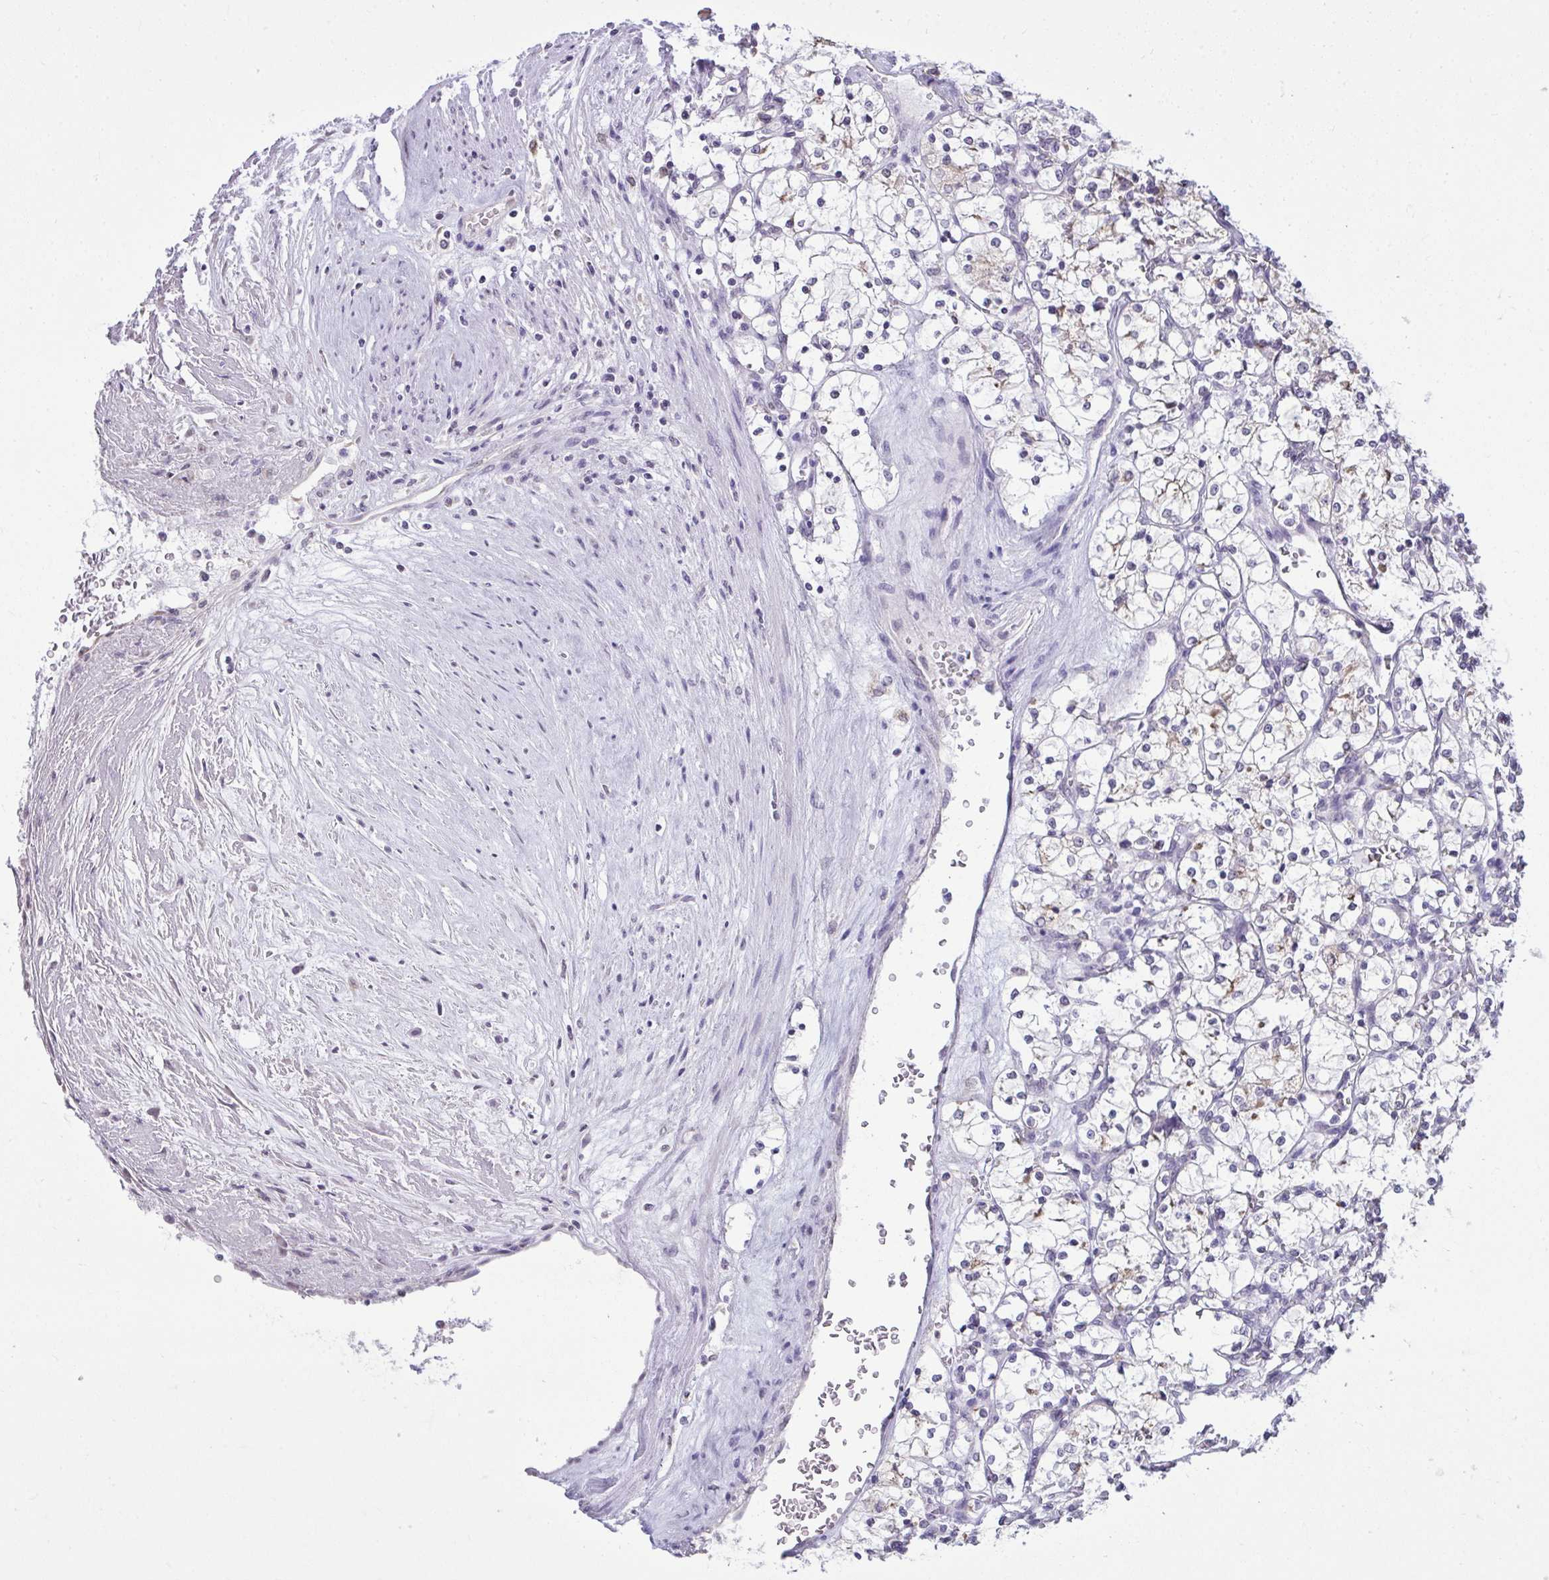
{"staining": {"intensity": "weak", "quantity": "<25%", "location": "cytoplasmic/membranous"}, "tissue": "renal cancer", "cell_type": "Tumor cells", "image_type": "cancer", "snomed": [{"axis": "morphology", "description": "Adenocarcinoma, NOS"}, {"axis": "topography", "description": "Kidney"}], "caption": "This is an immunohistochemistry histopathology image of human renal cancer (adenocarcinoma). There is no positivity in tumor cells.", "gene": "NPPA", "patient": {"sex": "female", "age": 69}}